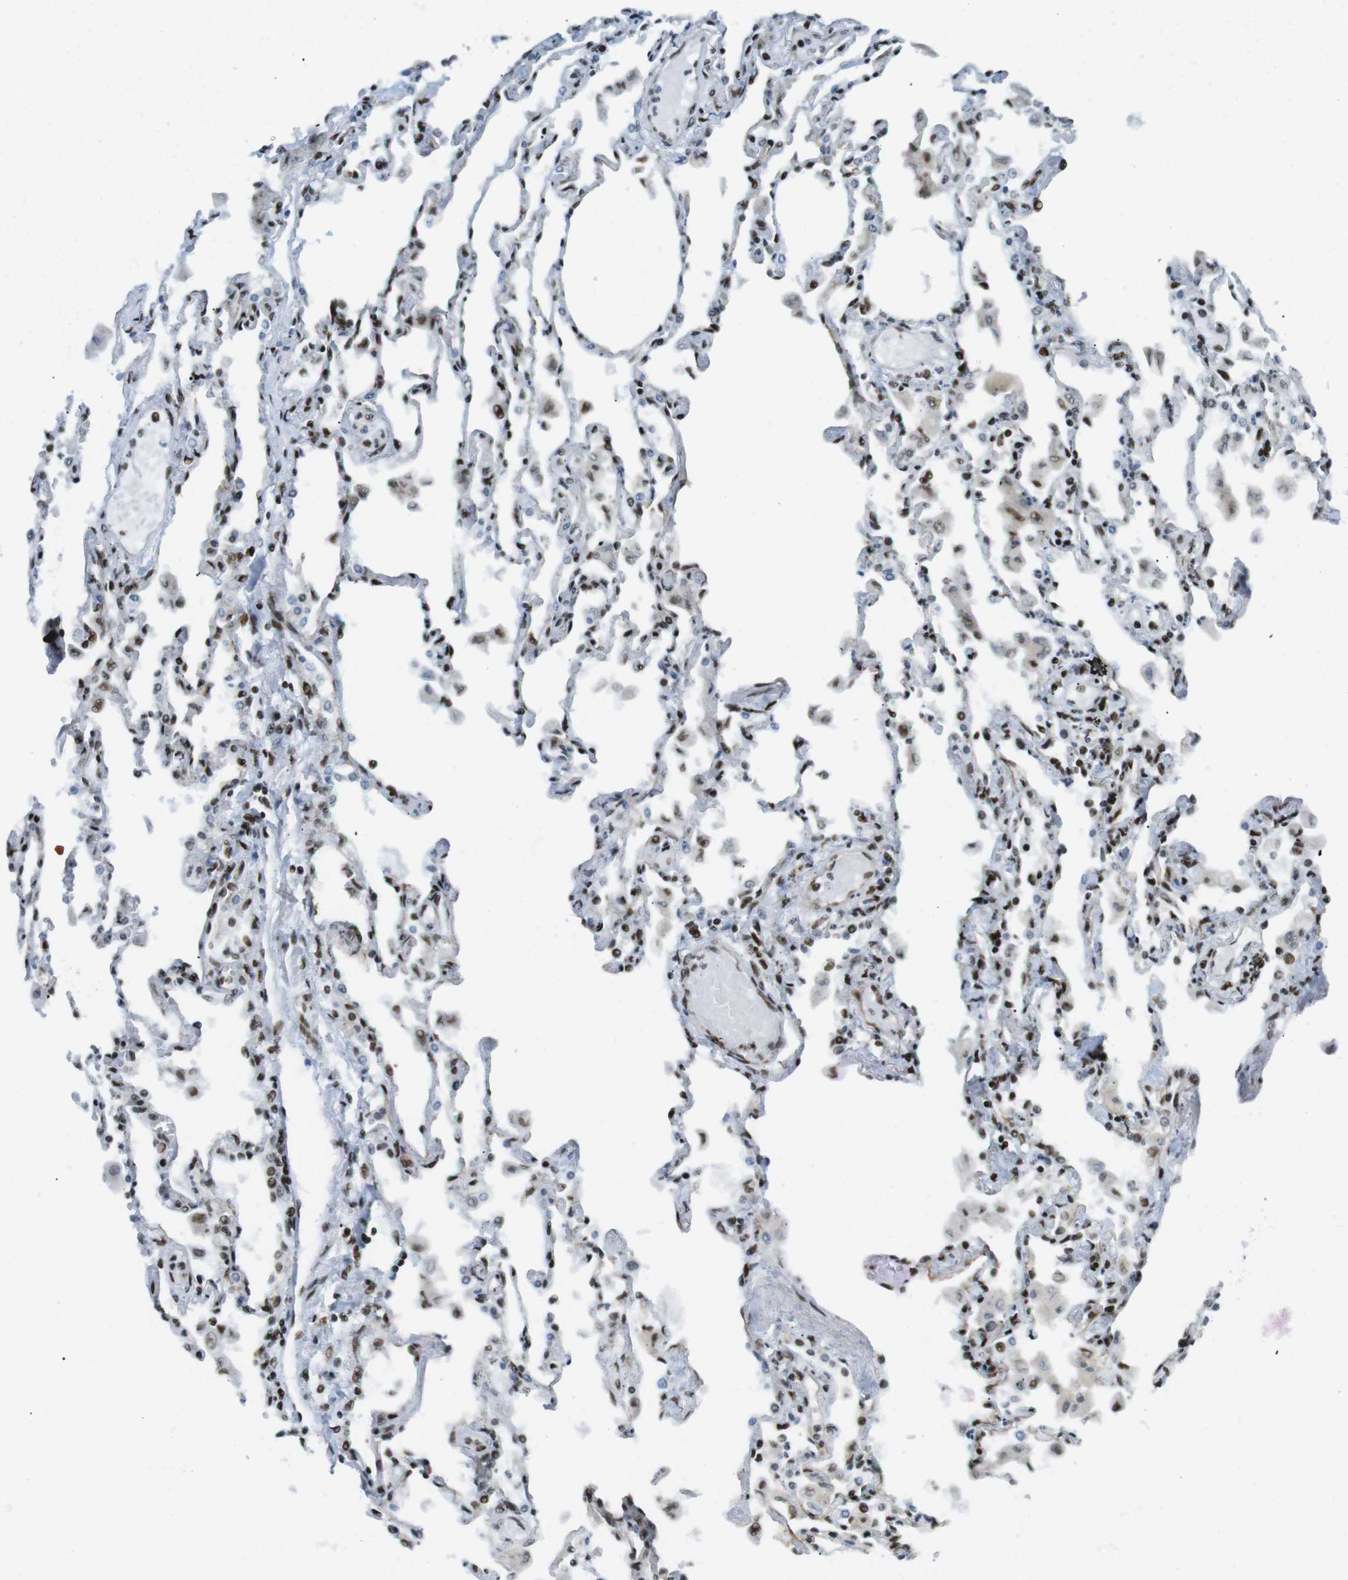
{"staining": {"intensity": "strong", "quantity": ">75%", "location": "nuclear"}, "tissue": "lung", "cell_type": "Alveolar cells", "image_type": "normal", "snomed": [{"axis": "morphology", "description": "Normal tissue, NOS"}, {"axis": "topography", "description": "Bronchus"}, {"axis": "topography", "description": "Lung"}], "caption": "This histopathology image reveals immunohistochemistry staining of unremarkable human lung, with high strong nuclear staining in approximately >75% of alveolar cells.", "gene": "ARID1A", "patient": {"sex": "female", "age": 49}}